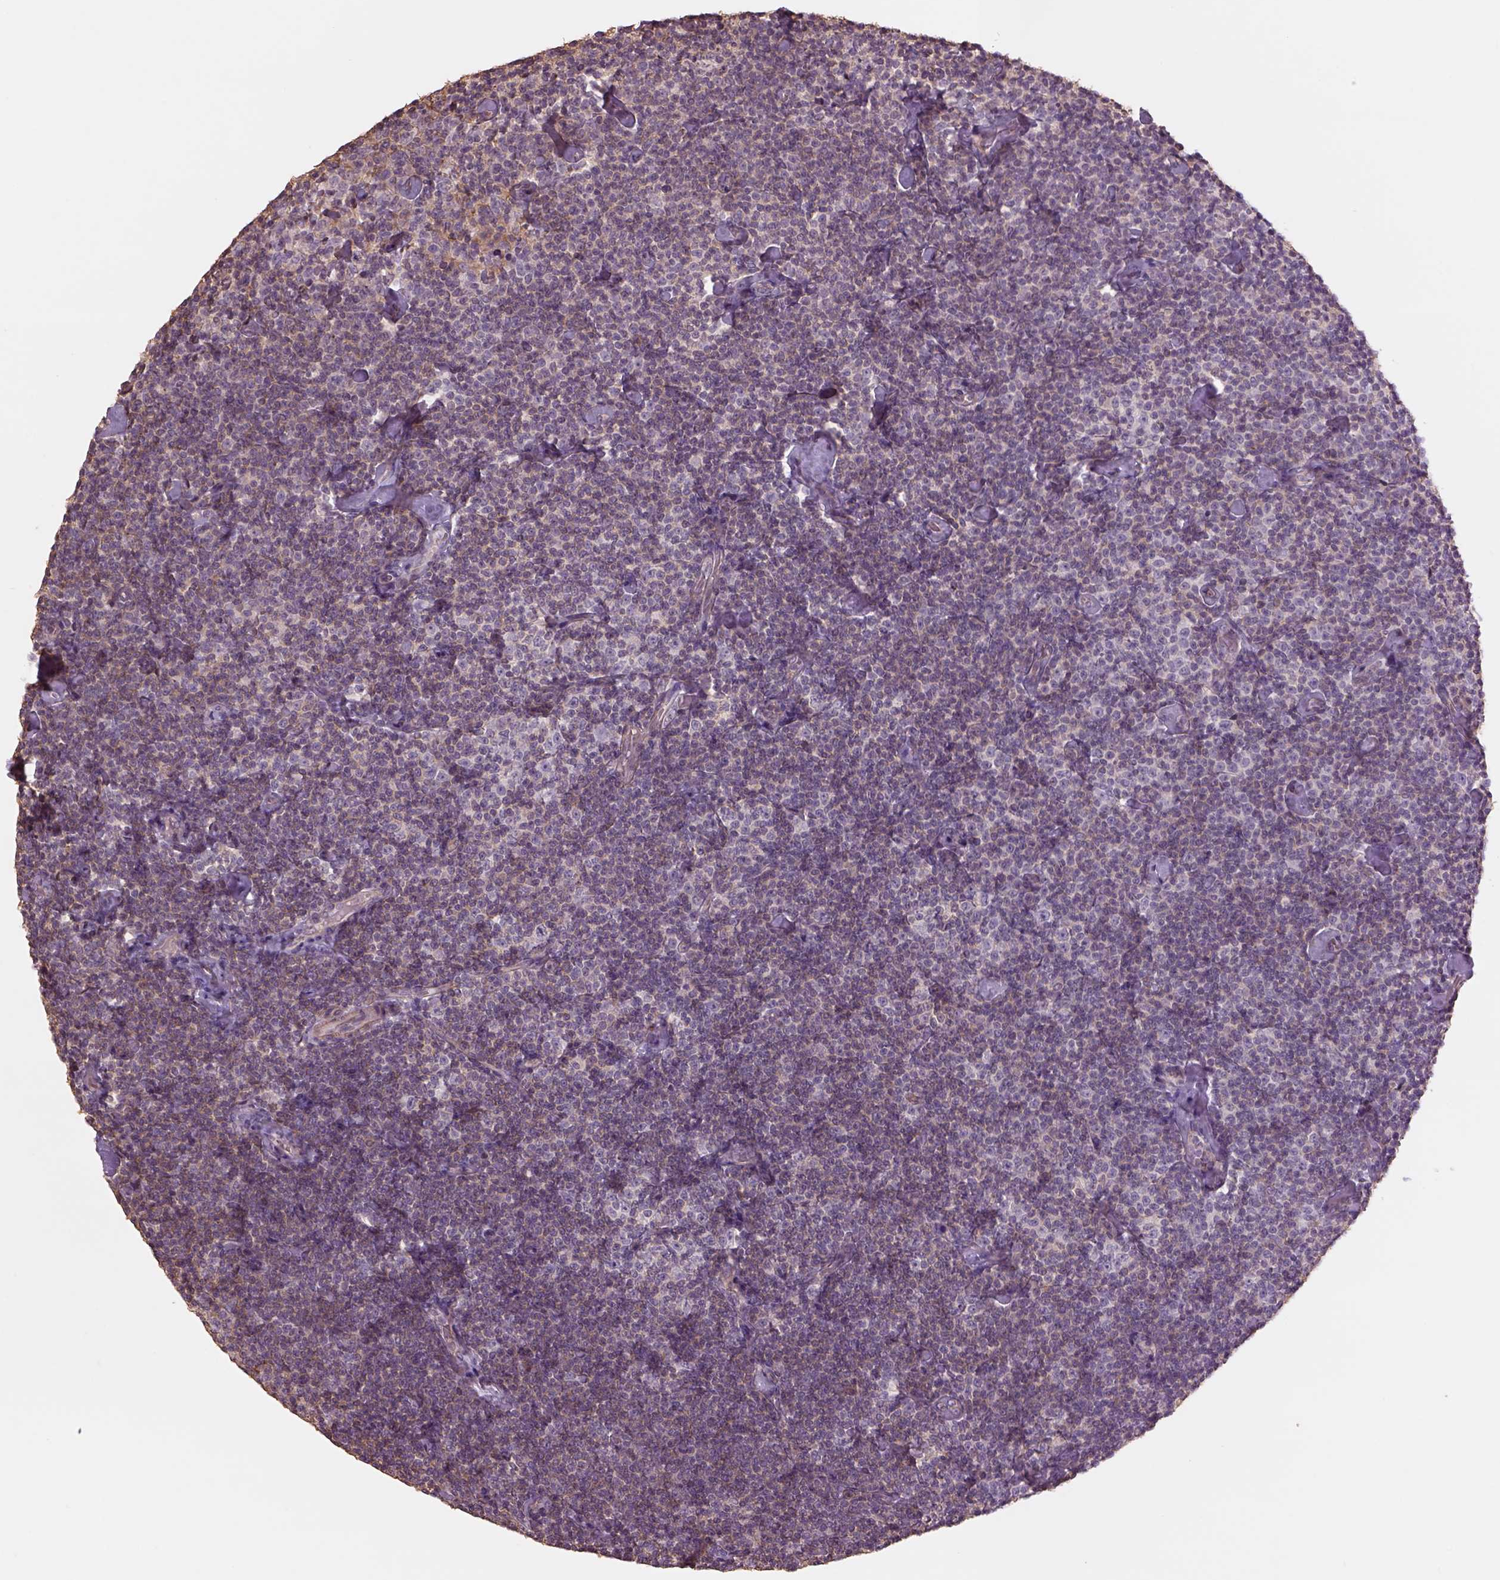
{"staining": {"intensity": "negative", "quantity": "none", "location": "none"}, "tissue": "lymphoma", "cell_type": "Tumor cells", "image_type": "cancer", "snomed": [{"axis": "morphology", "description": "Malignant lymphoma, non-Hodgkin's type, Low grade"}, {"axis": "topography", "description": "Lymph node"}], "caption": "Tumor cells show no significant protein staining in lymphoma.", "gene": "LIN7A", "patient": {"sex": "male", "age": 81}}